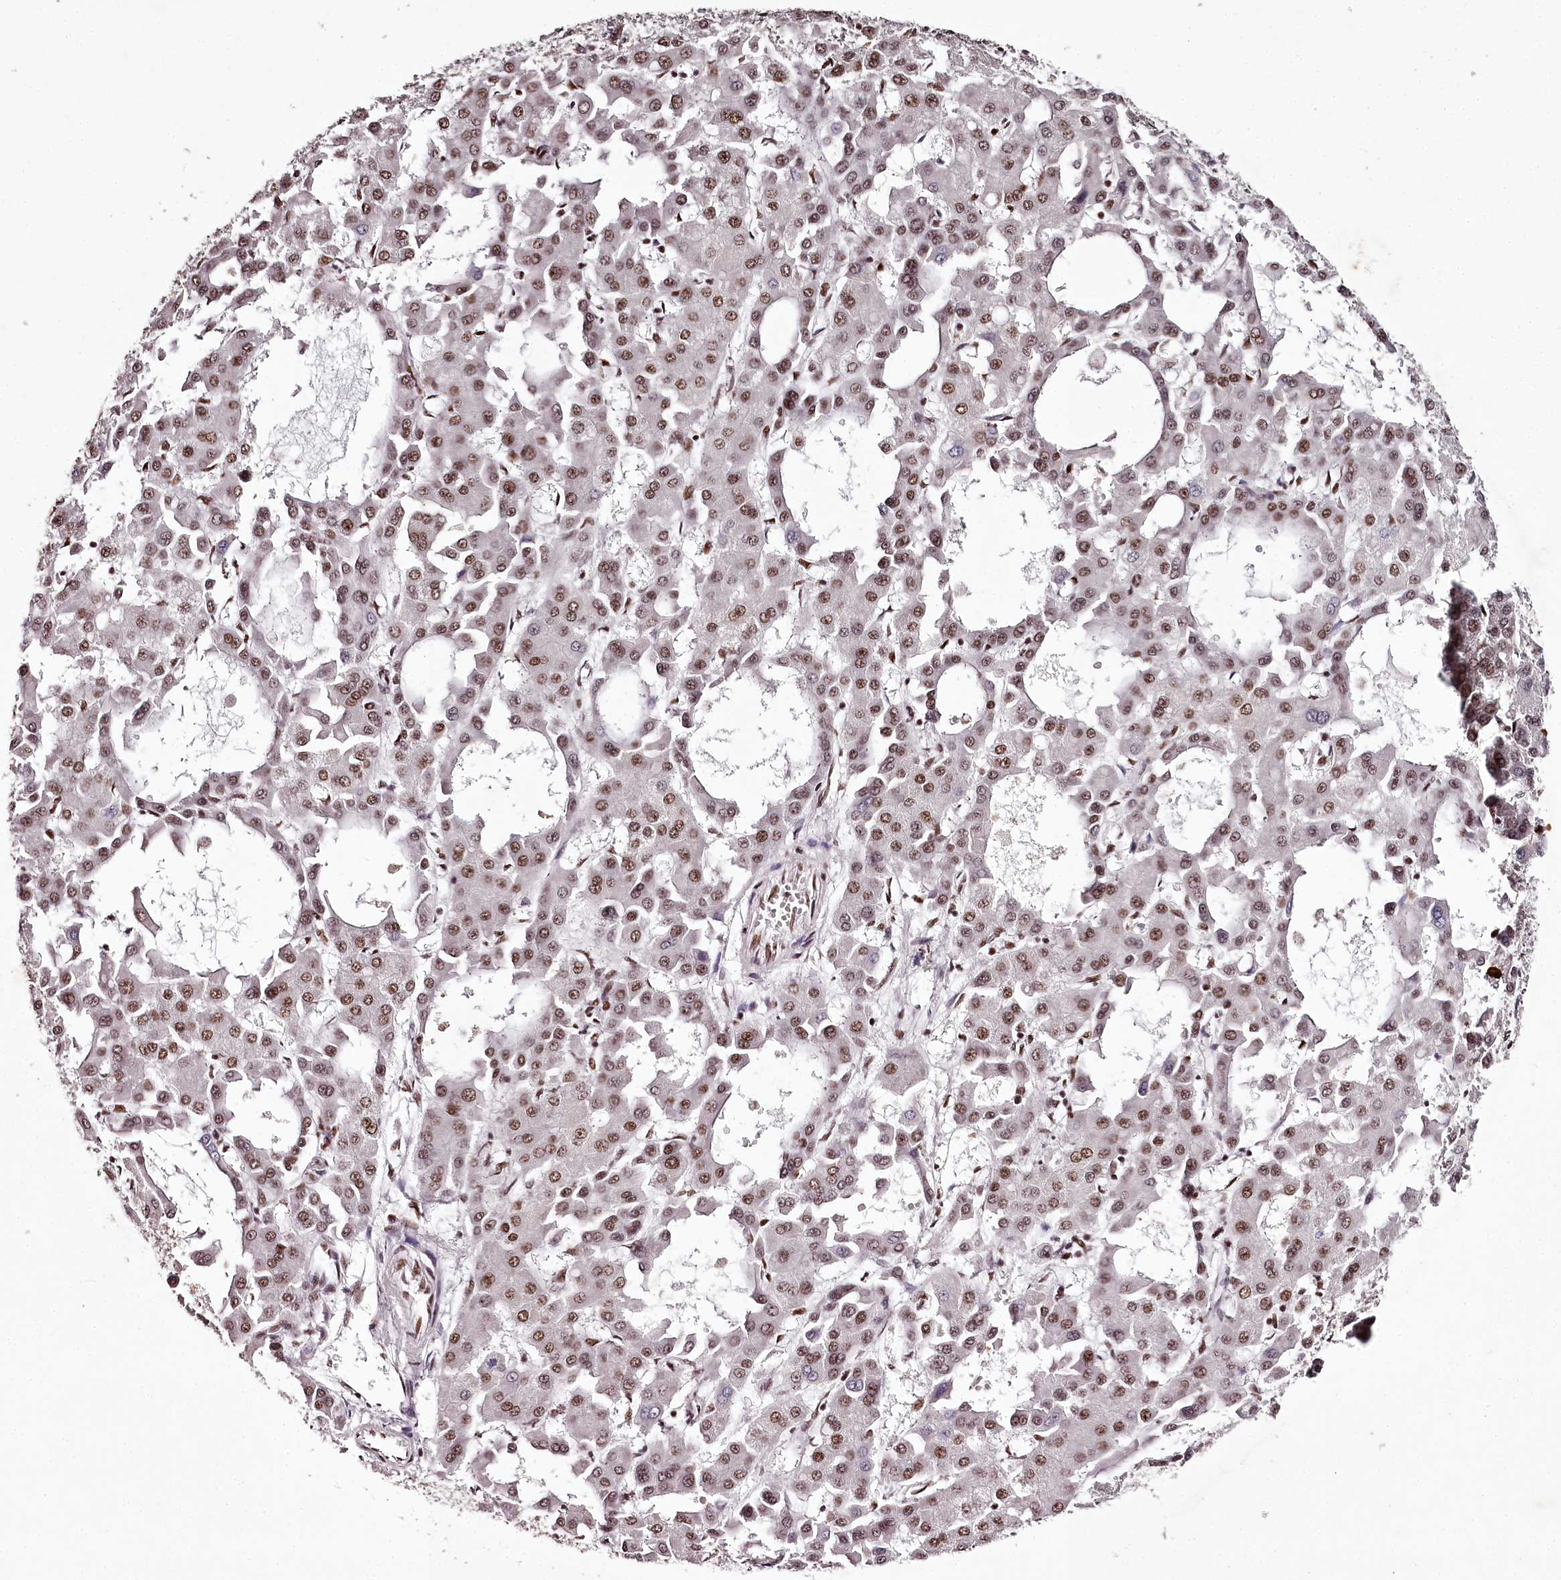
{"staining": {"intensity": "moderate", "quantity": ">75%", "location": "nuclear"}, "tissue": "liver cancer", "cell_type": "Tumor cells", "image_type": "cancer", "snomed": [{"axis": "morphology", "description": "Carcinoma, Hepatocellular, NOS"}, {"axis": "topography", "description": "Liver"}], "caption": "A photomicrograph of liver cancer stained for a protein reveals moderate nuclear brown staining in tumor cells.", "gene": "PSPC1", "patient": {"sex": "male", "age": 47}}